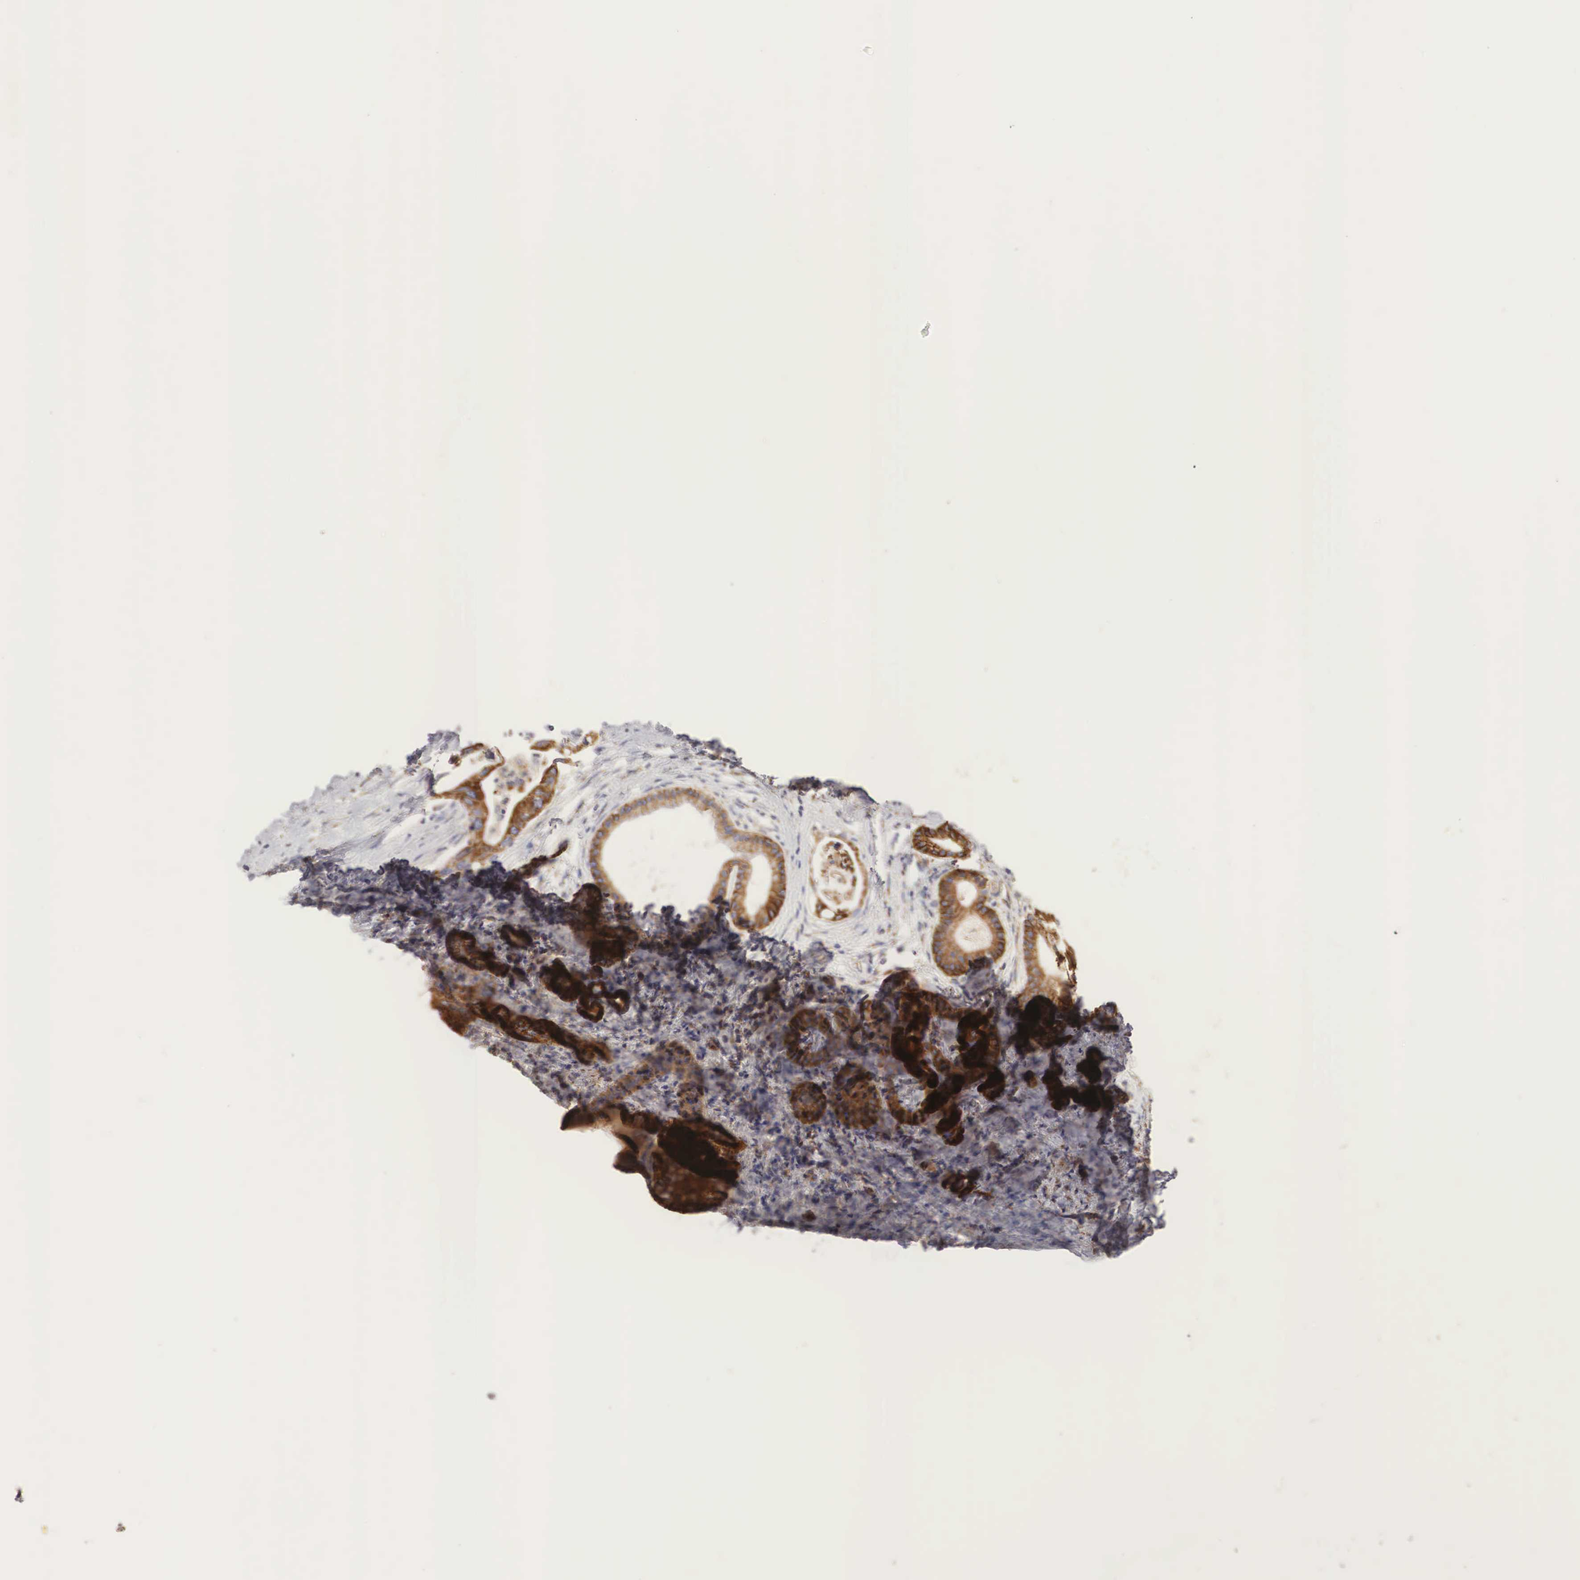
{"staining": {"intensity": "strong", "quantity": ">75%", "location": "cytoplasmic/membranous"}, "tissue": "liver cancer", "cell_type": "Tumor cells", "image_type": "cancer", "snomed": [{"axis": "morphology", "description": "Cholangiocarcinoma"}, {"axis": "topography", "description": "Liver"}], "caption": "Brown immunohistochemical staining in cholangiocarcinoma (liver) demonstrates strong cytoplasmic/membranous staining in approximately >75% of tumor cells.", "gene": "XPNPEP3", "patient": {"sex": "female", "age": 65}}